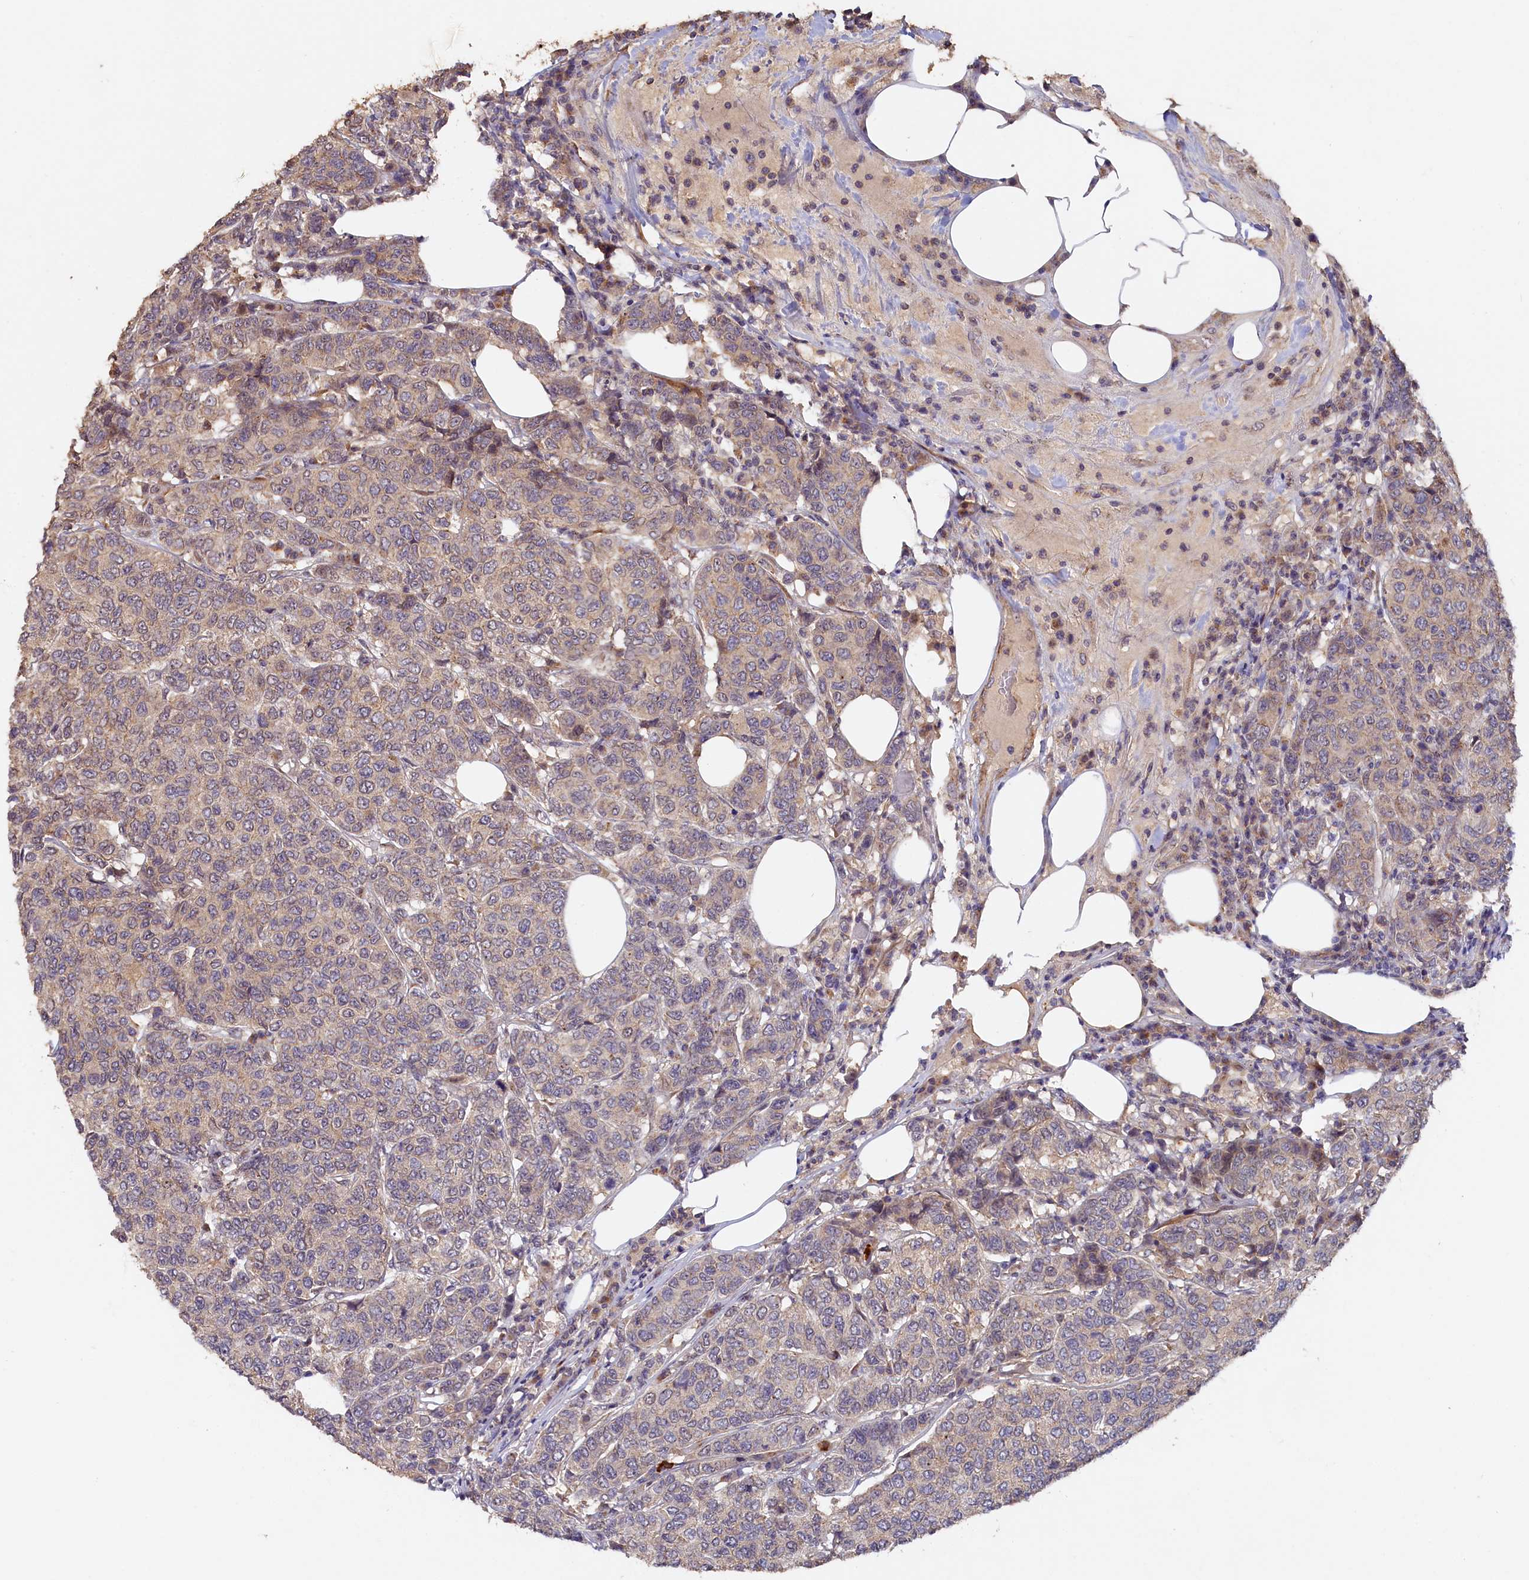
{"staining": {"intensity": "weak", "quantity": ">75%", "location": "cytoplasmic/membranous"}, "tissue": "breast cancer", "cell_type": "Tumor cells", "image_type": "cancer", "snomed": [{"axis": "morphology", "description": "Duct carcinoma"}, {"axis": "topography", "description": "Breast"}], "caption": "This is an image of IHC staining of breast invasive ductal carcinoma, which shows weak staining in the cytoplasmic/membranous of tumor cells.", "gene": "TANGO6", "patient": {"sex": "female", "age": 55}}